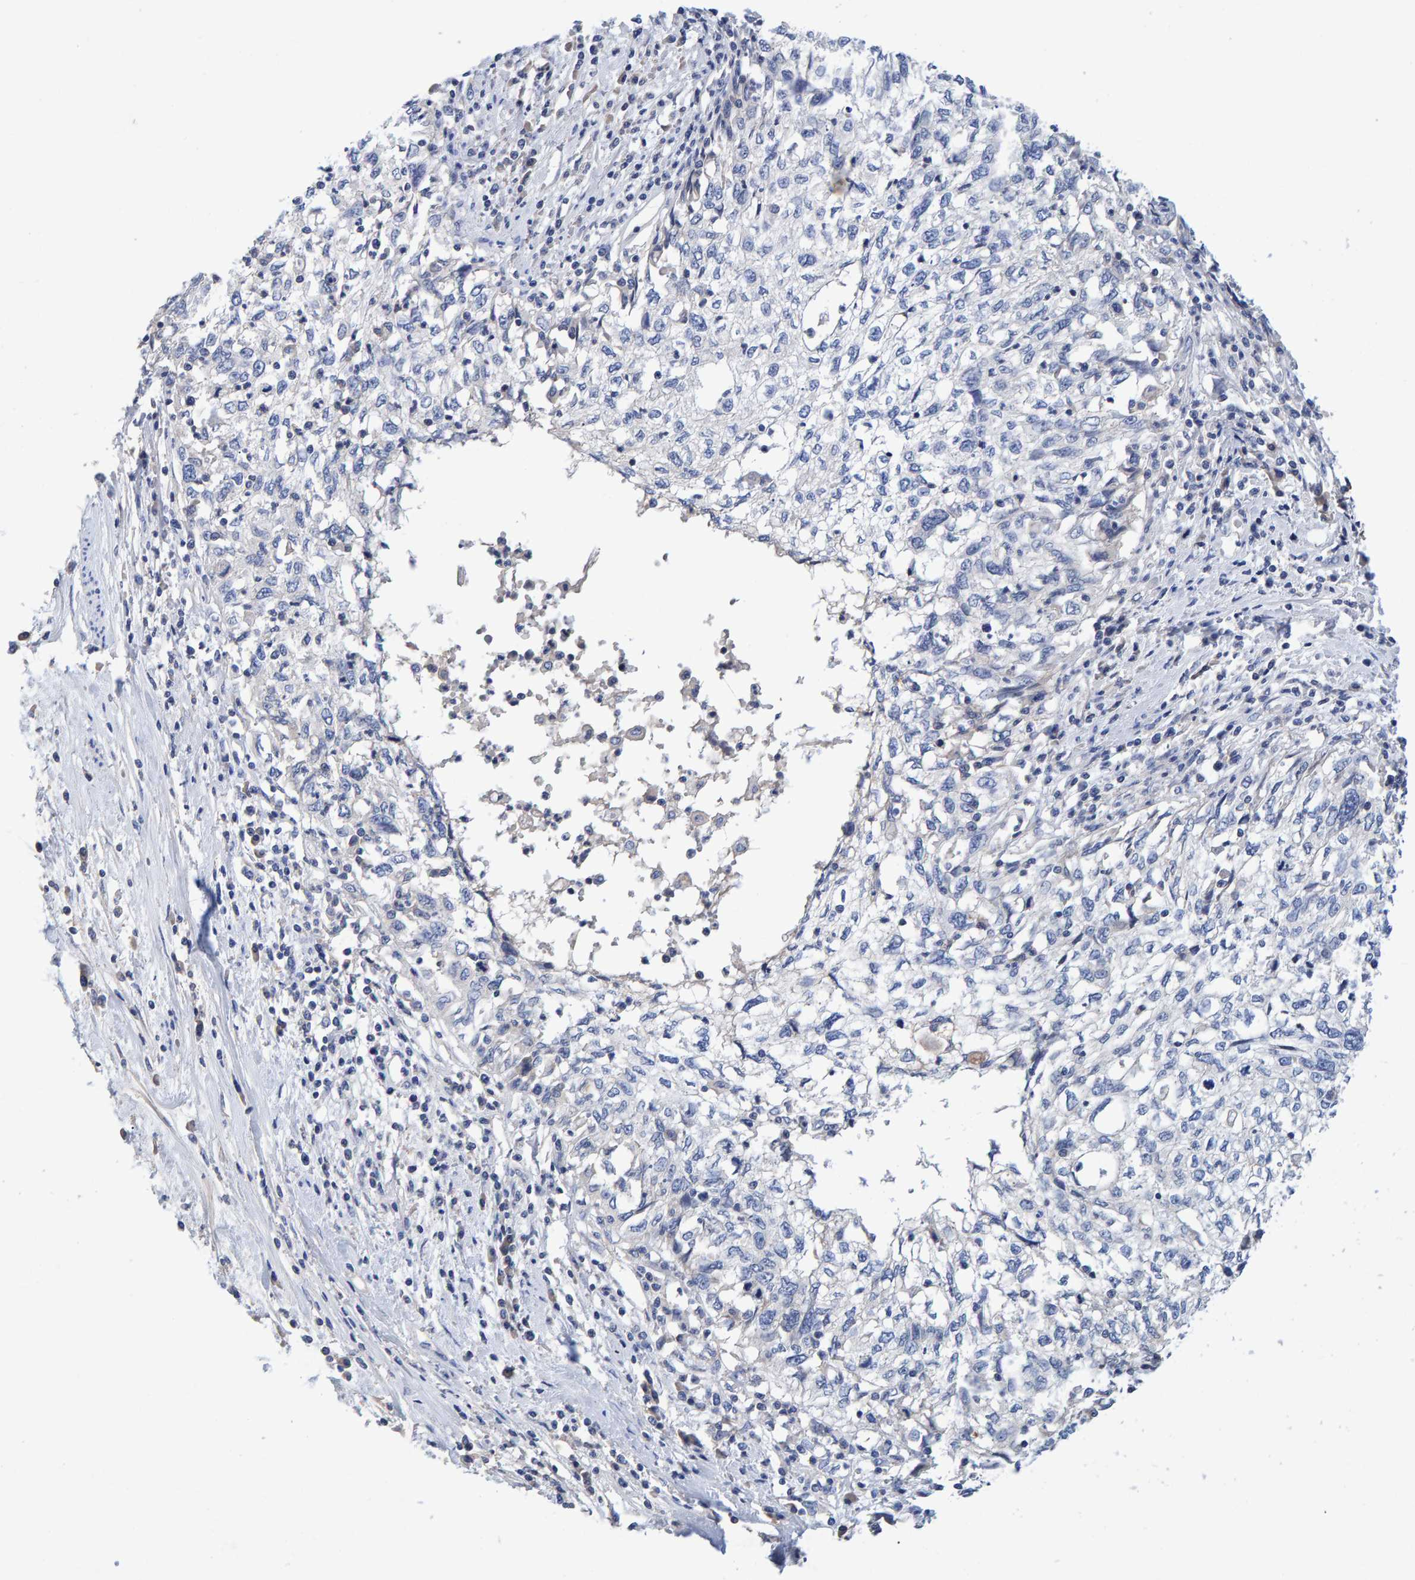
{"staining": {"intensity": "negative", "quantity": "none", "location": "none"}, "tissue": "cervical cancer", "cell_type": "Tumor cells", "image_type": "cancer", "snomed": [{"axis": "morphology", "description": "Squamous cell carcinoma, NOS"}, {"axis": "topography", "description": "Cervix"}], "caption": "Immunohistochemistry (IHC) micrograph of neoplastic tissue: cervical squamous cell carcinoma stained with DAB (3,3'-diaminobenzidine) reveals no significant protein expression in tumor cells.", "gene": "EFR3A", "patient": {"sex": "female", "age": 57}}